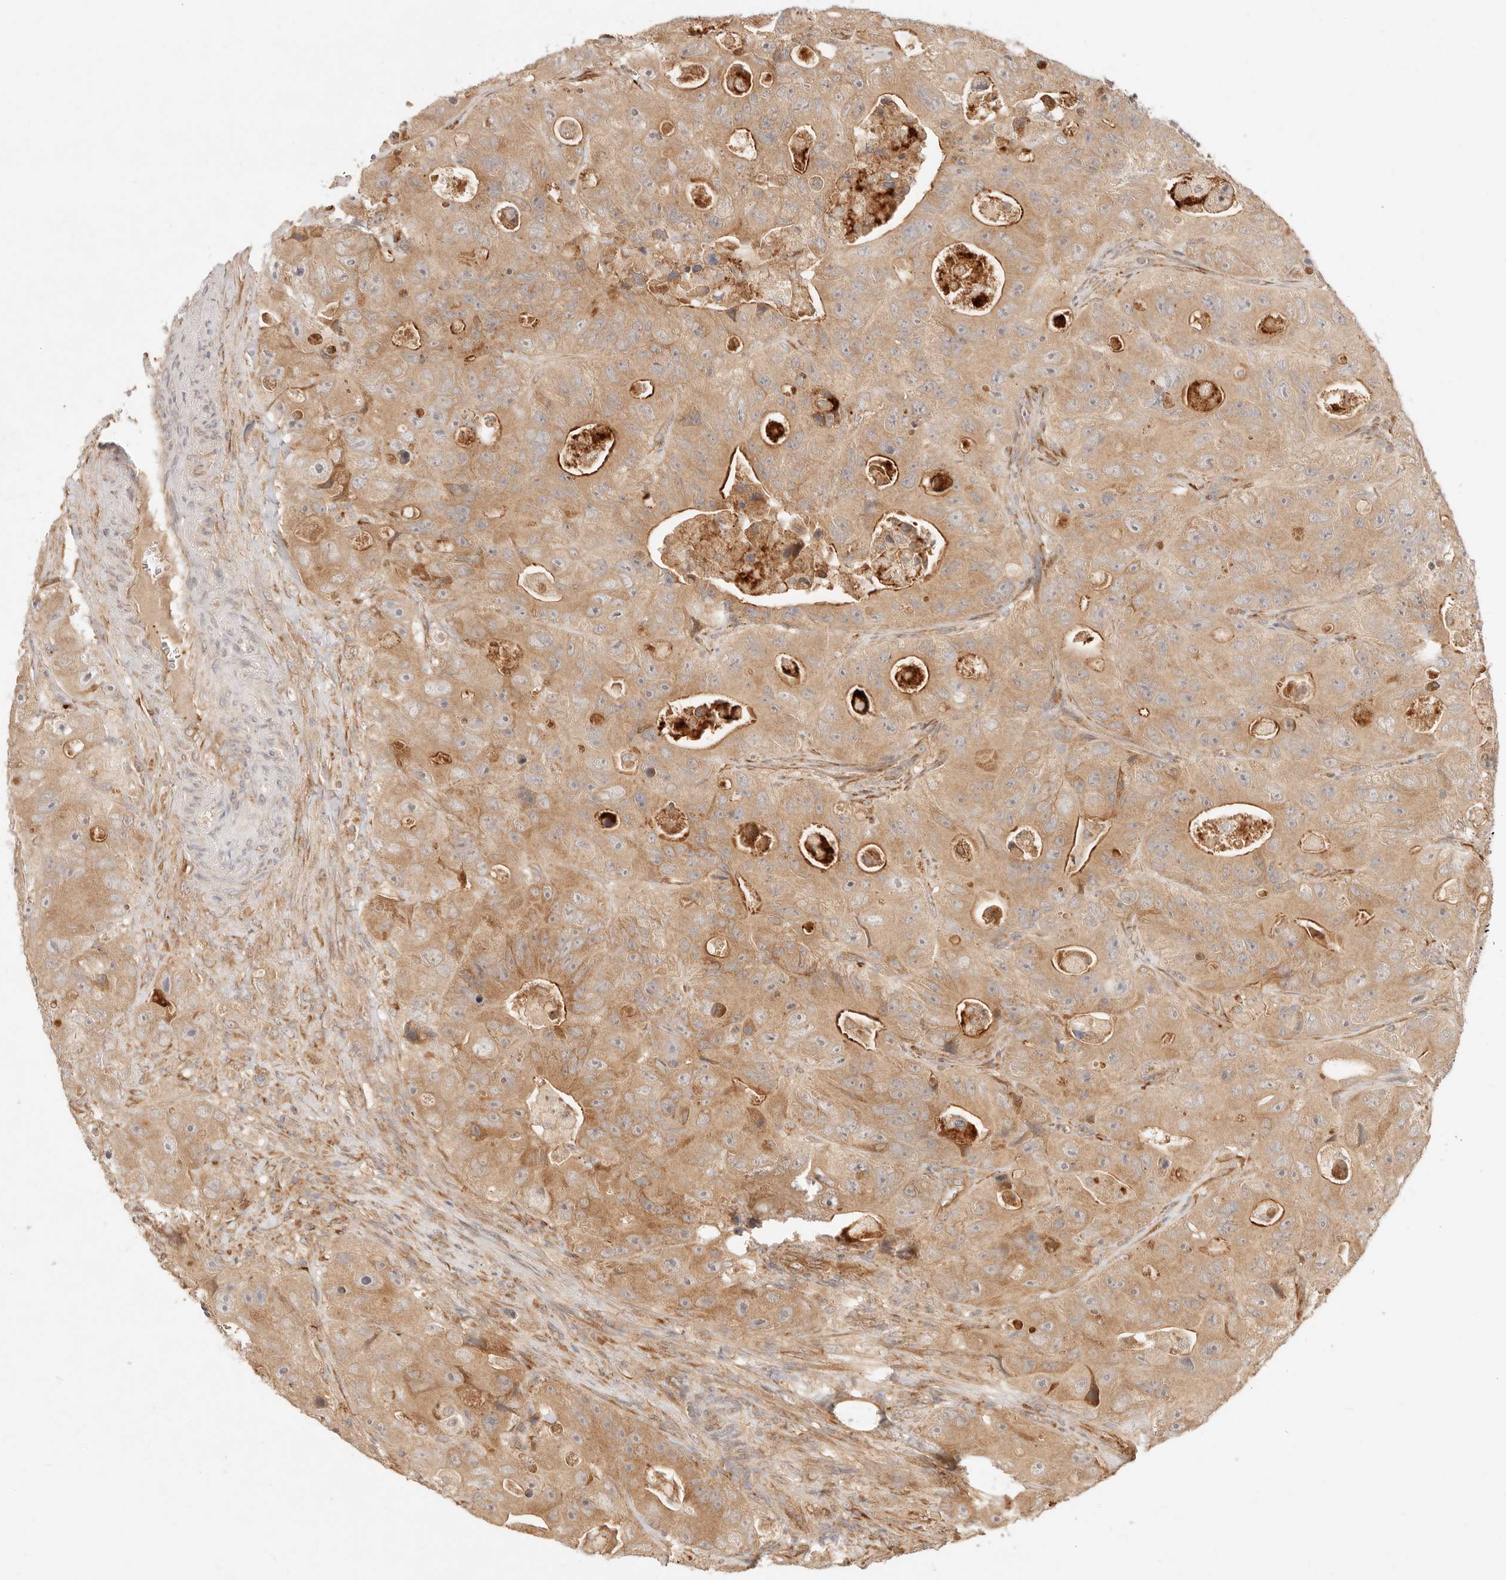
{"staining": {"intensity": "moderate", "quantity": ">75%", "location": "cytoplasmic/membranous"}, "tissue": "colorectal cancer", "cell_type": "Tumor cells", "image_type": "cancer", "snomed": [{"axis": "morphology", "description": "Adenocarcinoma, NOS"}, {"axis": "topography", "description": "Colon"}], "caption": "The histopathology image exhibits immunohistochemical staining of colorectal cancer (adenocarcinoma). There is moderate cytoplasmic/membranous expression is present in about >75% of tumor cells. The staining was performed using DAB to visualize the protein expression in brown, while the nuclei were stained in blue with hematoxylin (Magnification: 20x).", "gene": "UBXN10", "patient": {"sex": "female", "age": 46}}